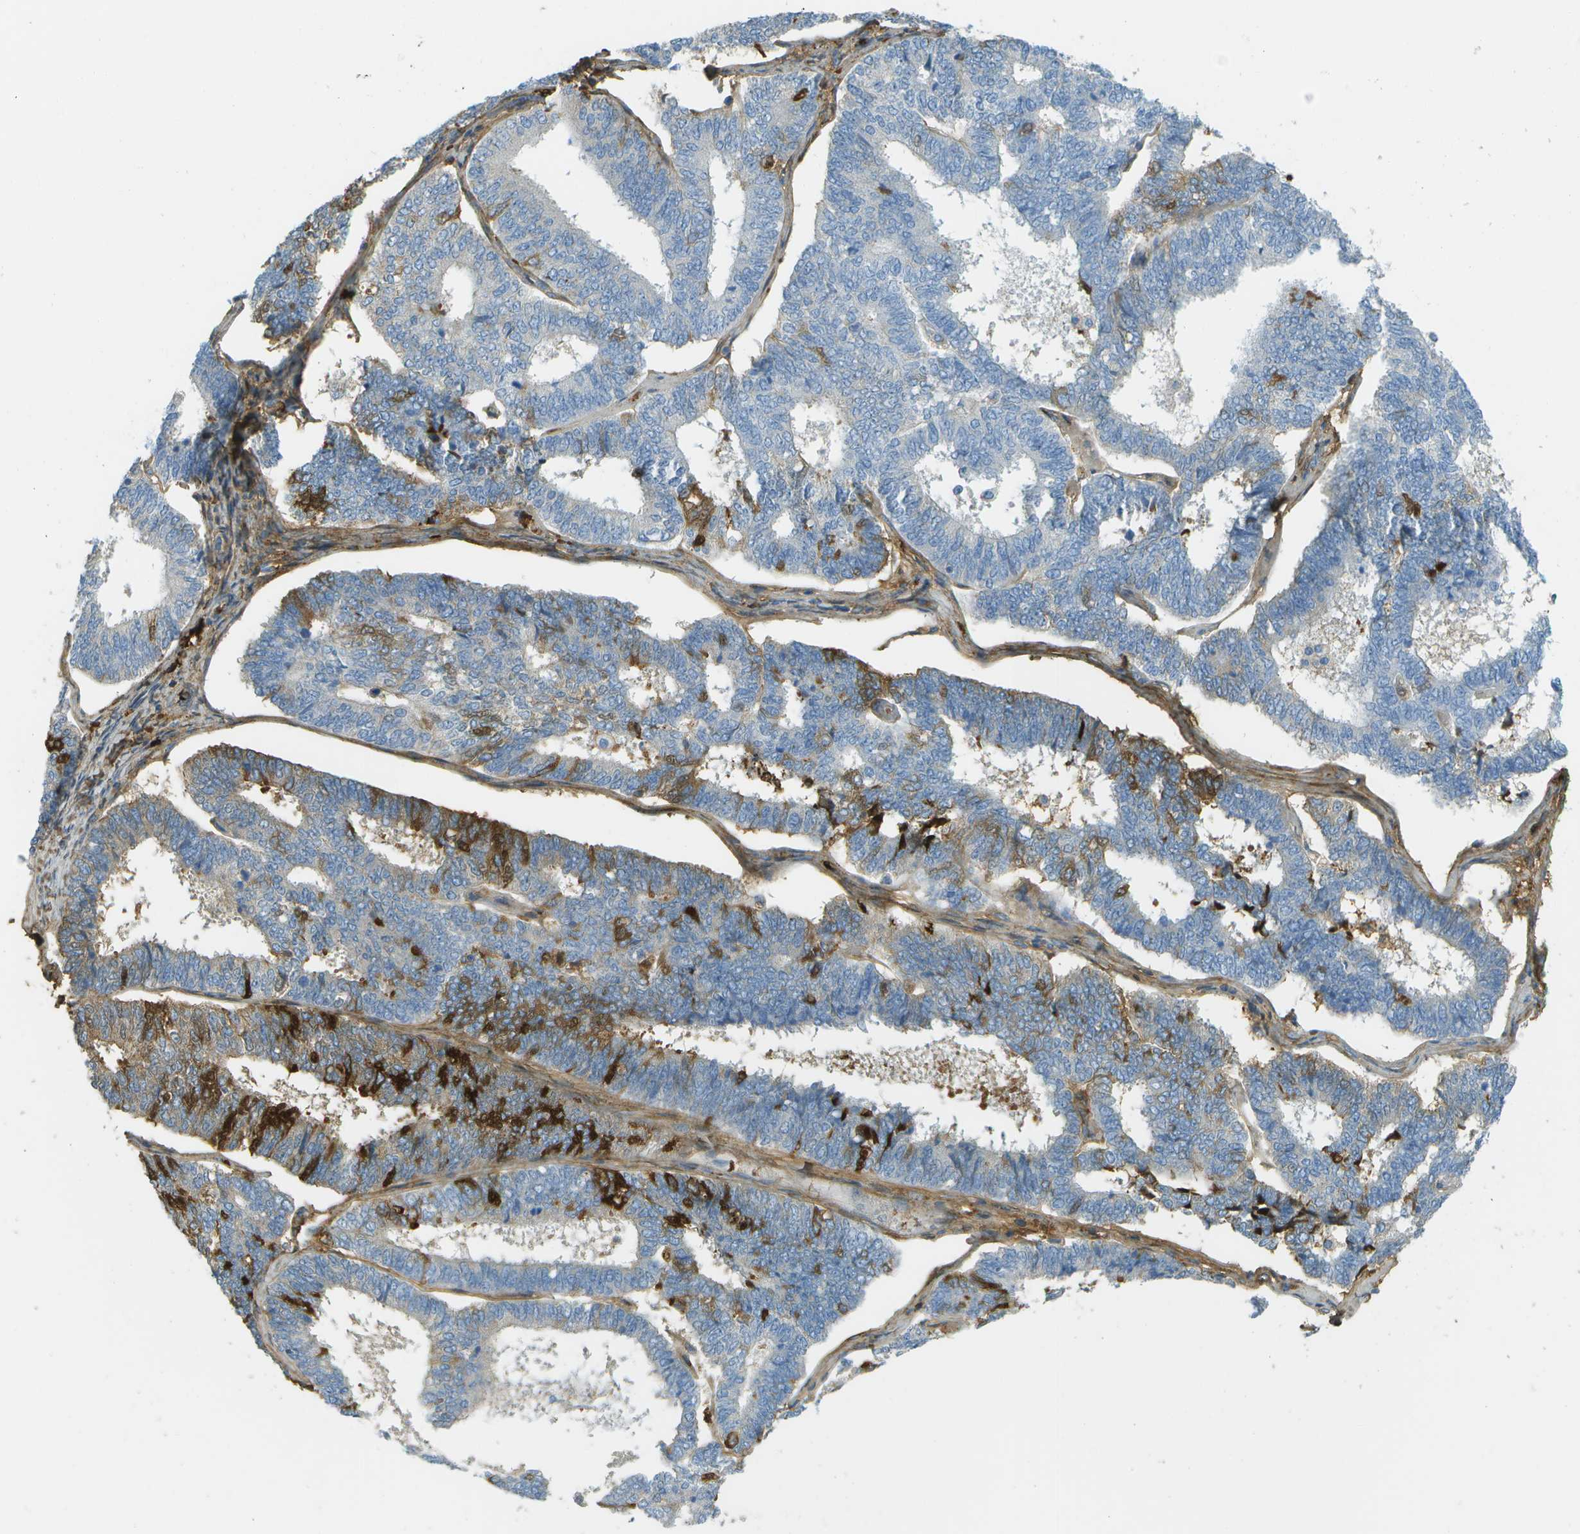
{"staining": {"intensity": "strong", "quantity": "<25%", "location": "cytoplasmic/membranous"}, "tissue": "endometrial cancer", "cell_type": "Tumor cells", "image_type": "cancer", "snomed": [{"axis": "morphology", "description": "Adenocarcinoma, NOS"}, {"axis": "topography", "description": "Endometrium"}], "caption": "Endometrial cancer tissue shows strong cytoplasmic/membranous positivity in approximately <25% of tumor cells, visualized by immunohistochemistry.", "gene": "DCN", "patient": {"sex": "female", "age": 70}}